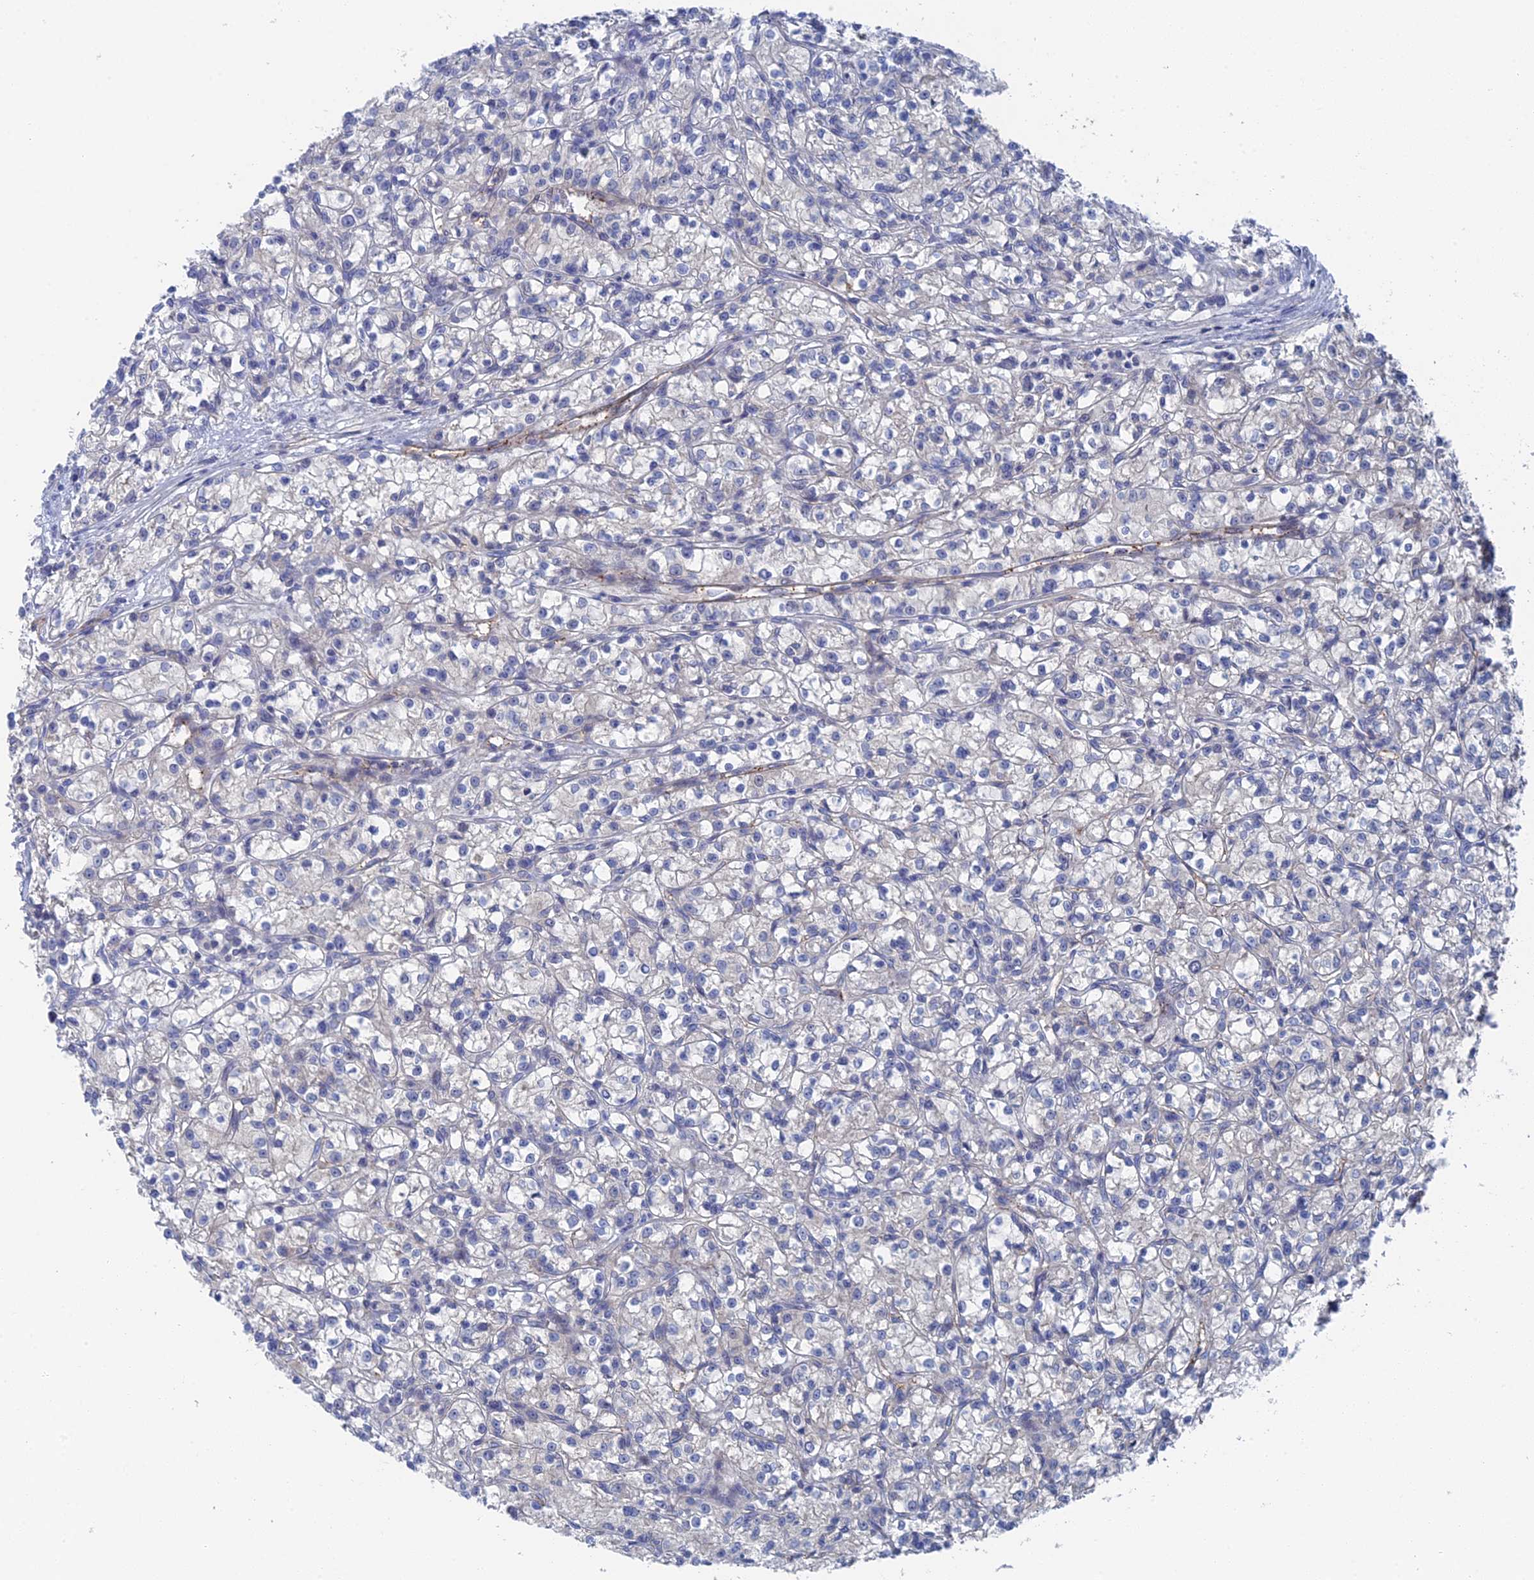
{"staining": {"intensity": "negative", "quantity": "none", "location": "none"}, "tissue": "renal cancer", "cell_type": "Tumor cells", "image_type": "cancer", "snomed": [{"axis": "morphology", "description": "Adenocarcinoma, NOS"}, {"axis": "topography", "description": "Kidney"}], "caption": "IHC image of renal cancer stained for a protein (brown), which shows no positivity in tumor cells. (Immunohistochemistry, brightfield microscopy, high magnification).", "gene": "MTHFSD", "patient": {"sex": "female", "age": 59}}